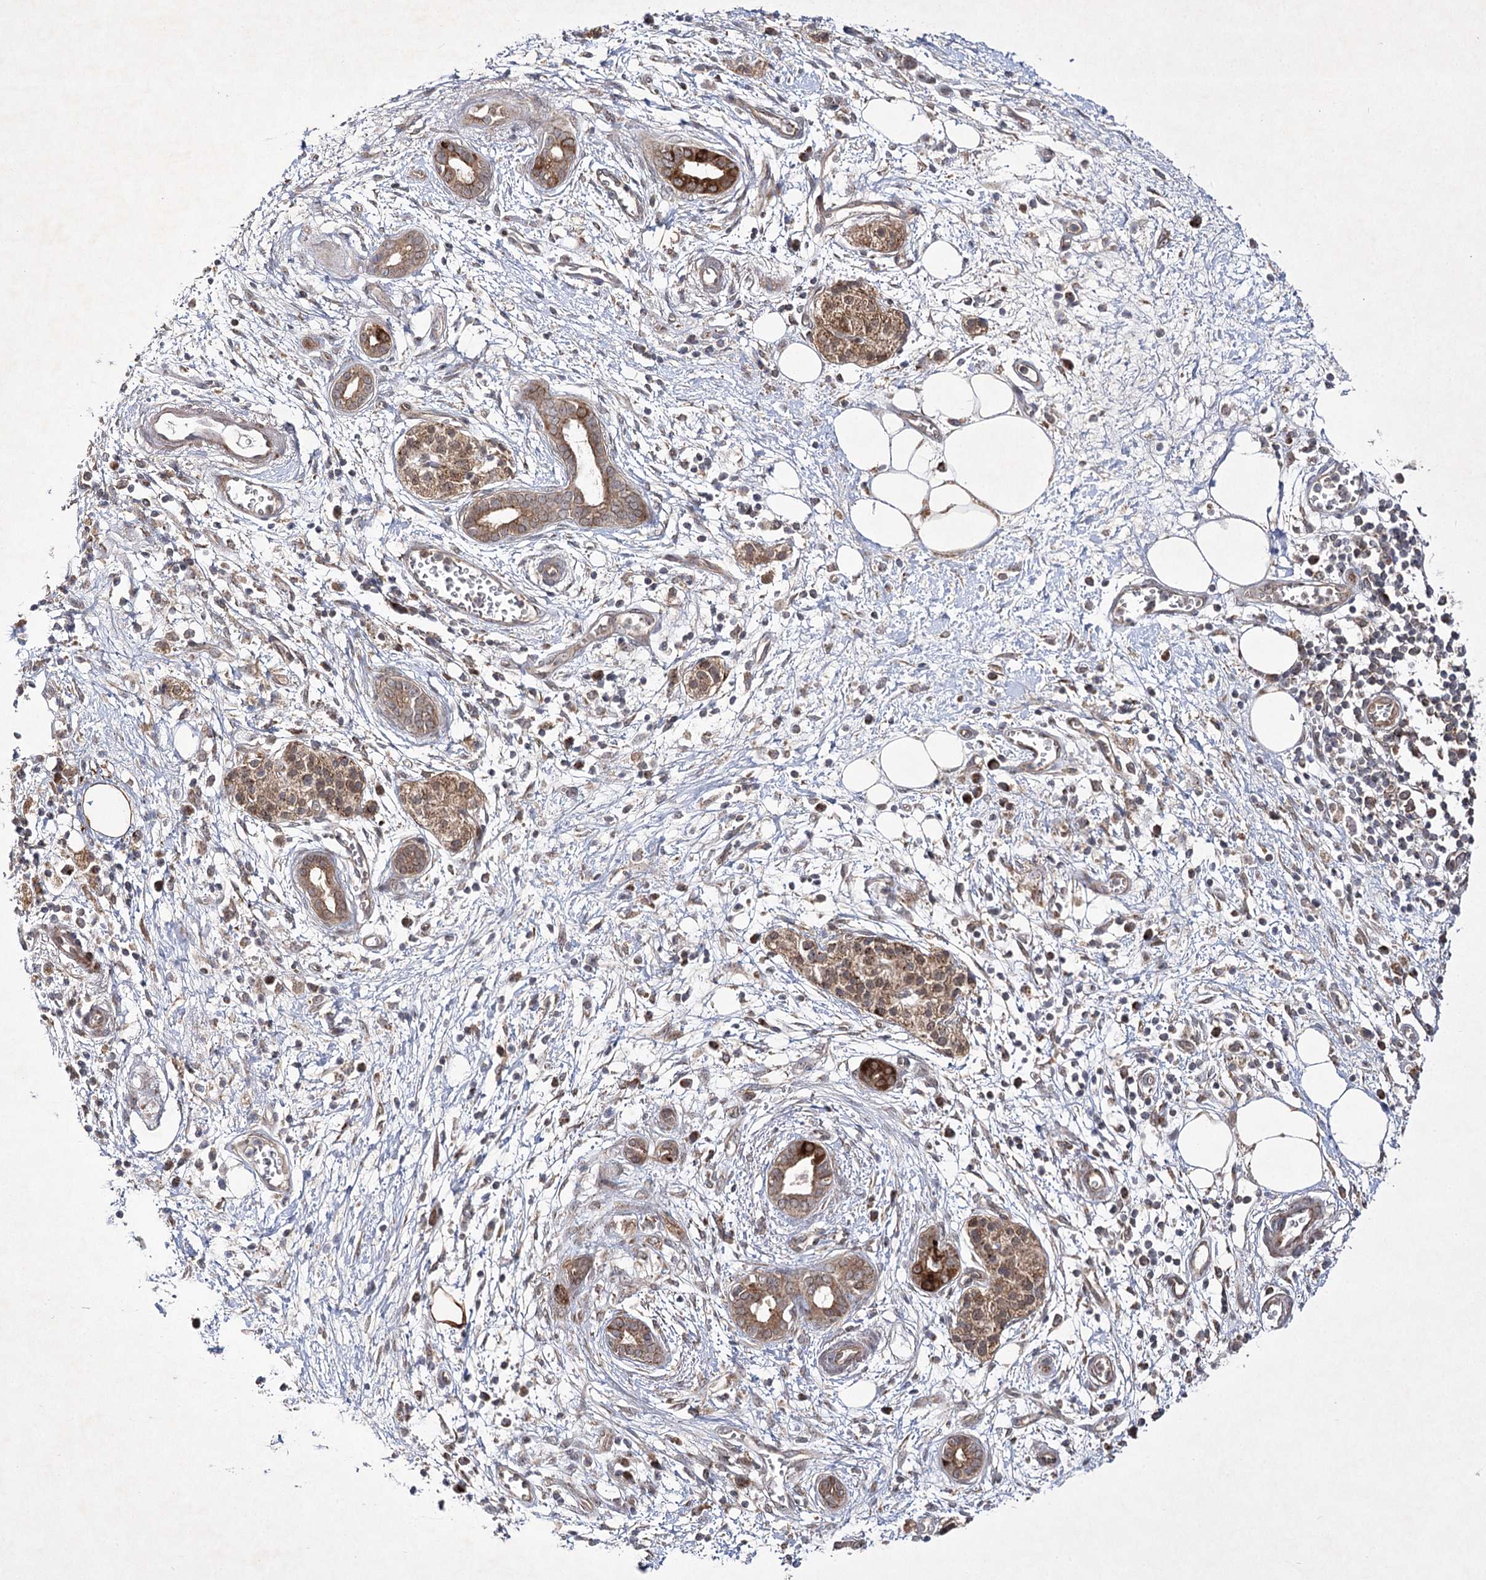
{"staining": {"intensity": "strong", "quantity": "25%-75%", "location": "cytoplasmic/membranous"}, "tissue": "pancreatic cancer", "cell_type": "Tumor cells", "image_type": "cancer", "snomed": [{"axis": "morphology", "description": "Adenocarcinoma, NOS"}, {"axis": "topography", "description": "Pancreas"}], "caption": "This is a histology image of immunohistochemistry staining of pancreatic adenocarcinoma, which shows strong staining in the cytoplasmic/membranous of tumor cells.", "gene": "SCRN3", "patient": {"sex": "male", "age": 78}}